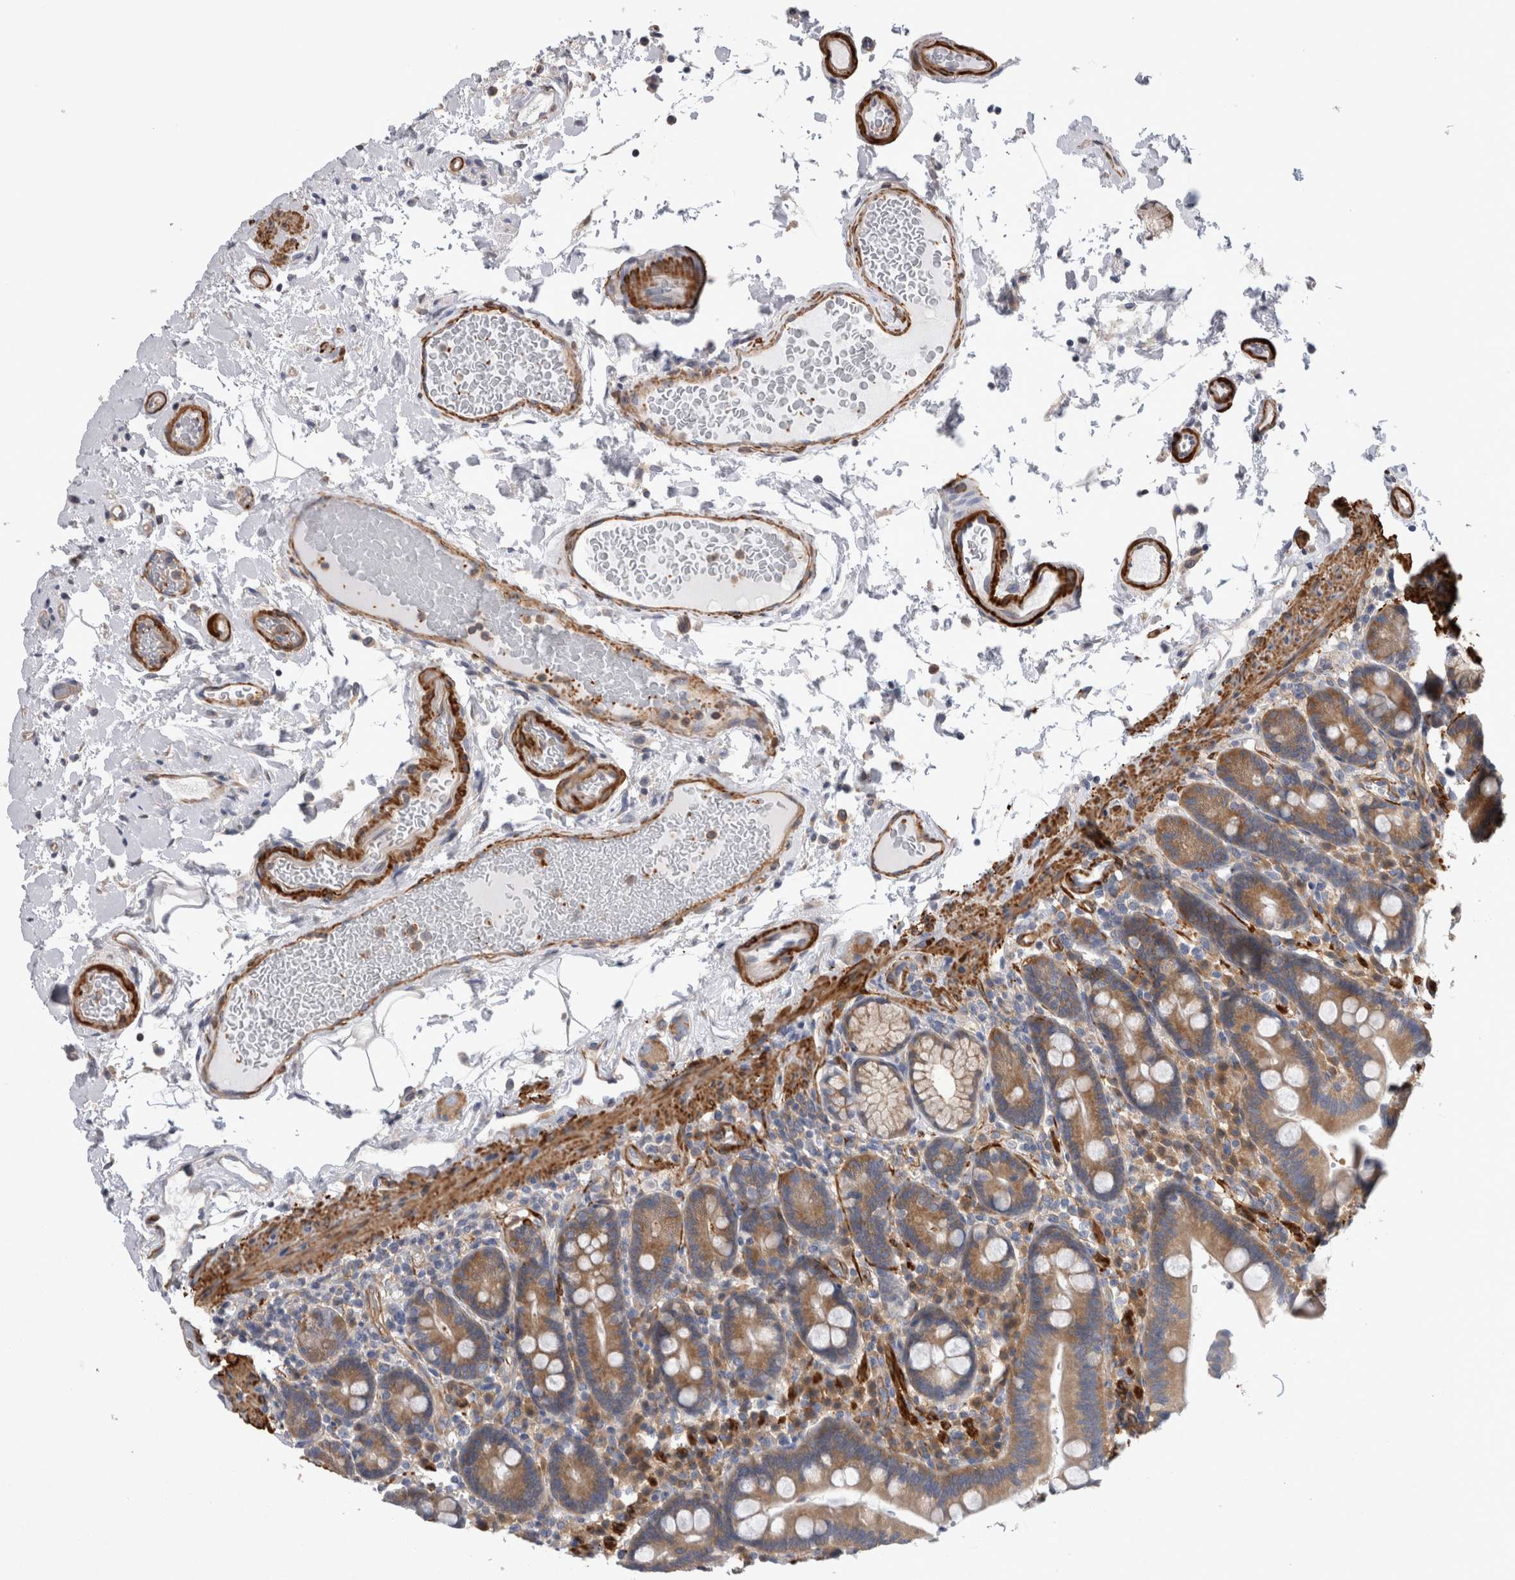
{"staining": {"intensity": "moderate", "quantity": ">75%", "location": "cytoplasmic/membranous"}, "tissue": "duodenum", "cell_type": "Glandular cells", "image_type": "normal", "snomed": [{"axis": "morphology", "description": "Normal tissue, NOS"}, {"axis": "topography", "description": "Small intestine, NOS"}], "caption": "Brown immunohistochemical staining in unremarkable duodenum reveals moderate cytoplasmic/membranous expression in about >75% of glandular cells. Nuclei are stained in blue.", "gene": "EPRS1", "patient": {"sex": "female", "age": 71}}